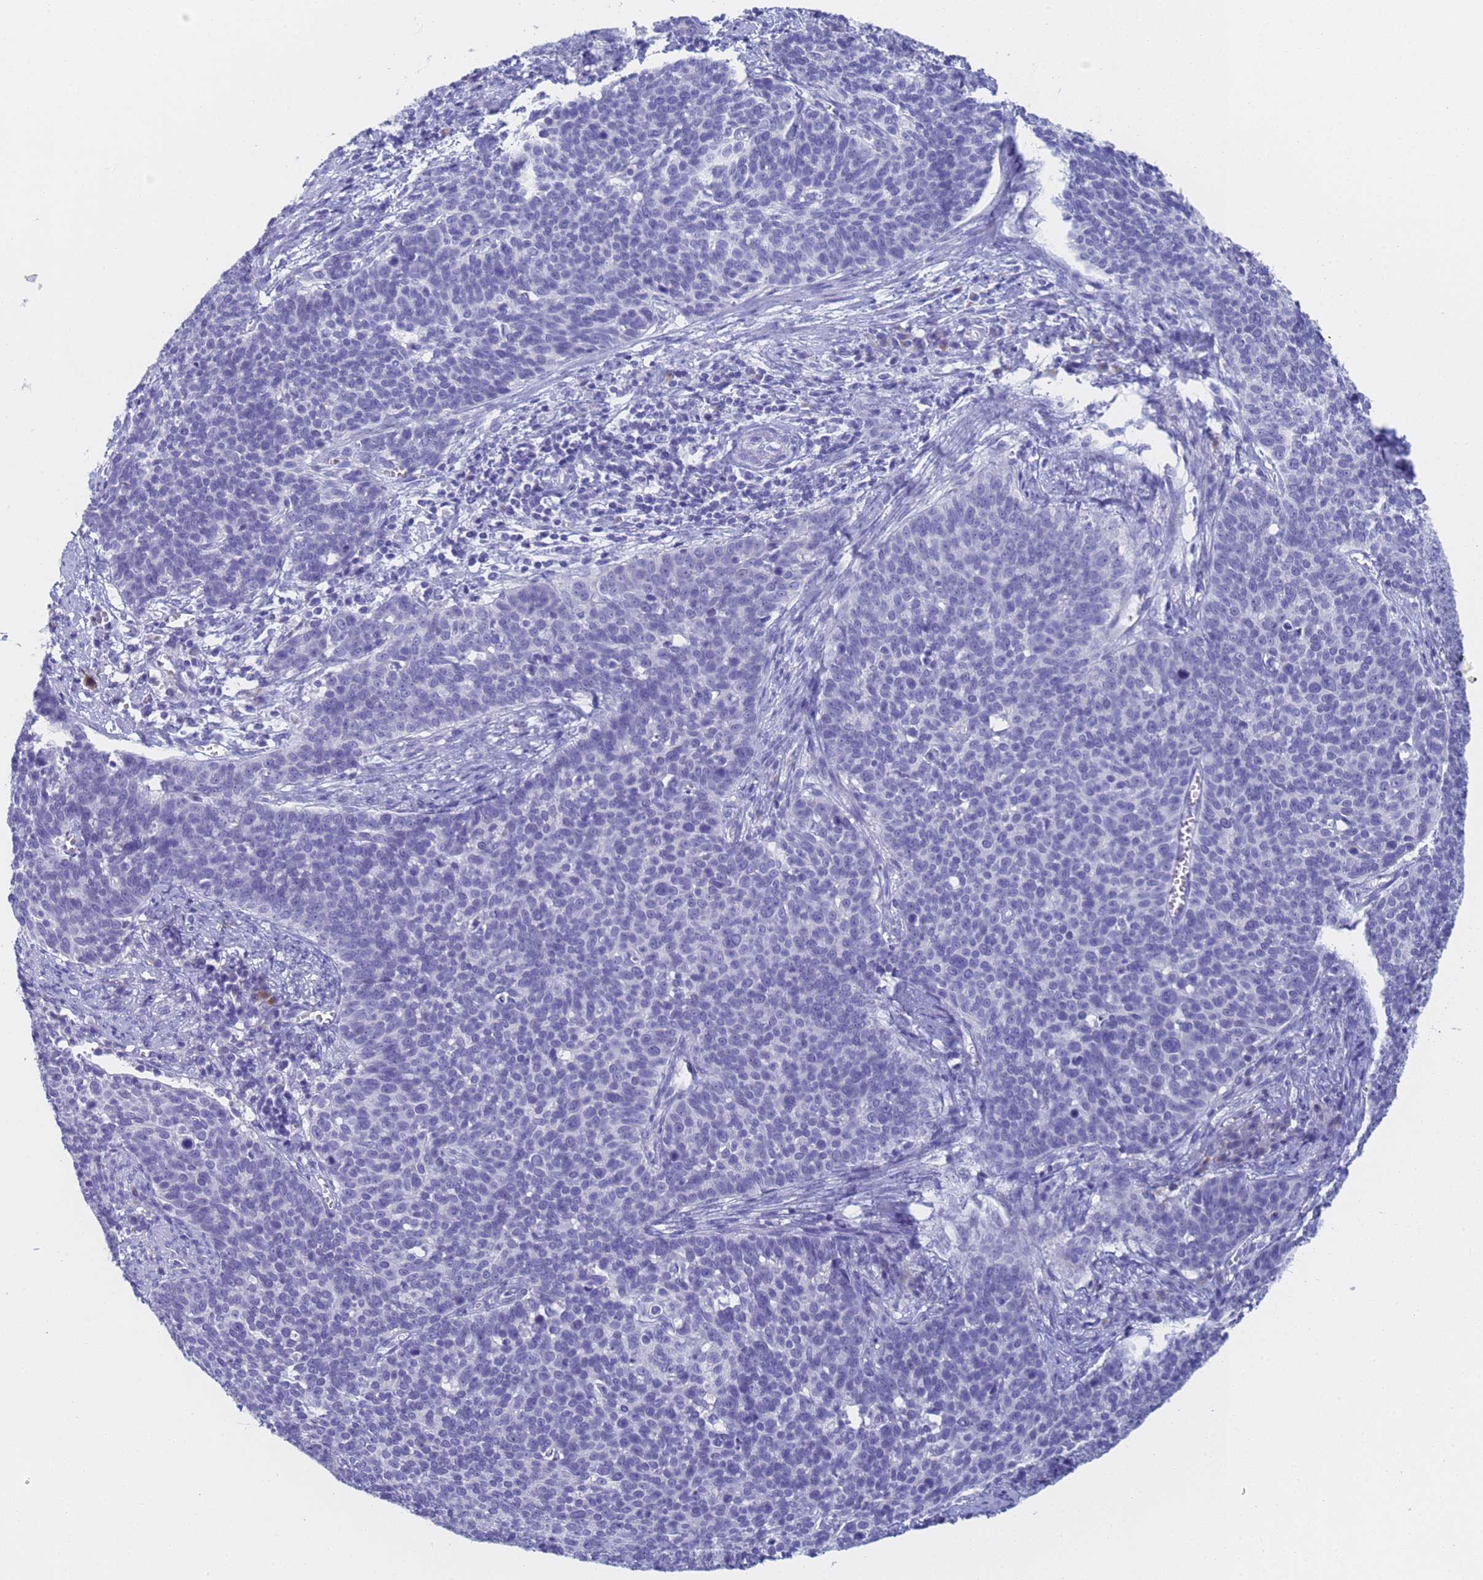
{"staining": {"intensity": "negative", "quantity": "none", "location": "none"}, "tissue": "cervical cancer", "cell_type": "Tumor cells", "image_type": "cancer", "snomed": [{"axis": "morphology", "description": "Squamous cell carcinoma, NOS"}, {"axis": "topography", "description": "Cervix"}], "caption": "There is no significant staining in tumor cells of squamous cell carcinoma (cervical).", "gene": "STATH", "patient": {"sex": "female", "age": 39}}